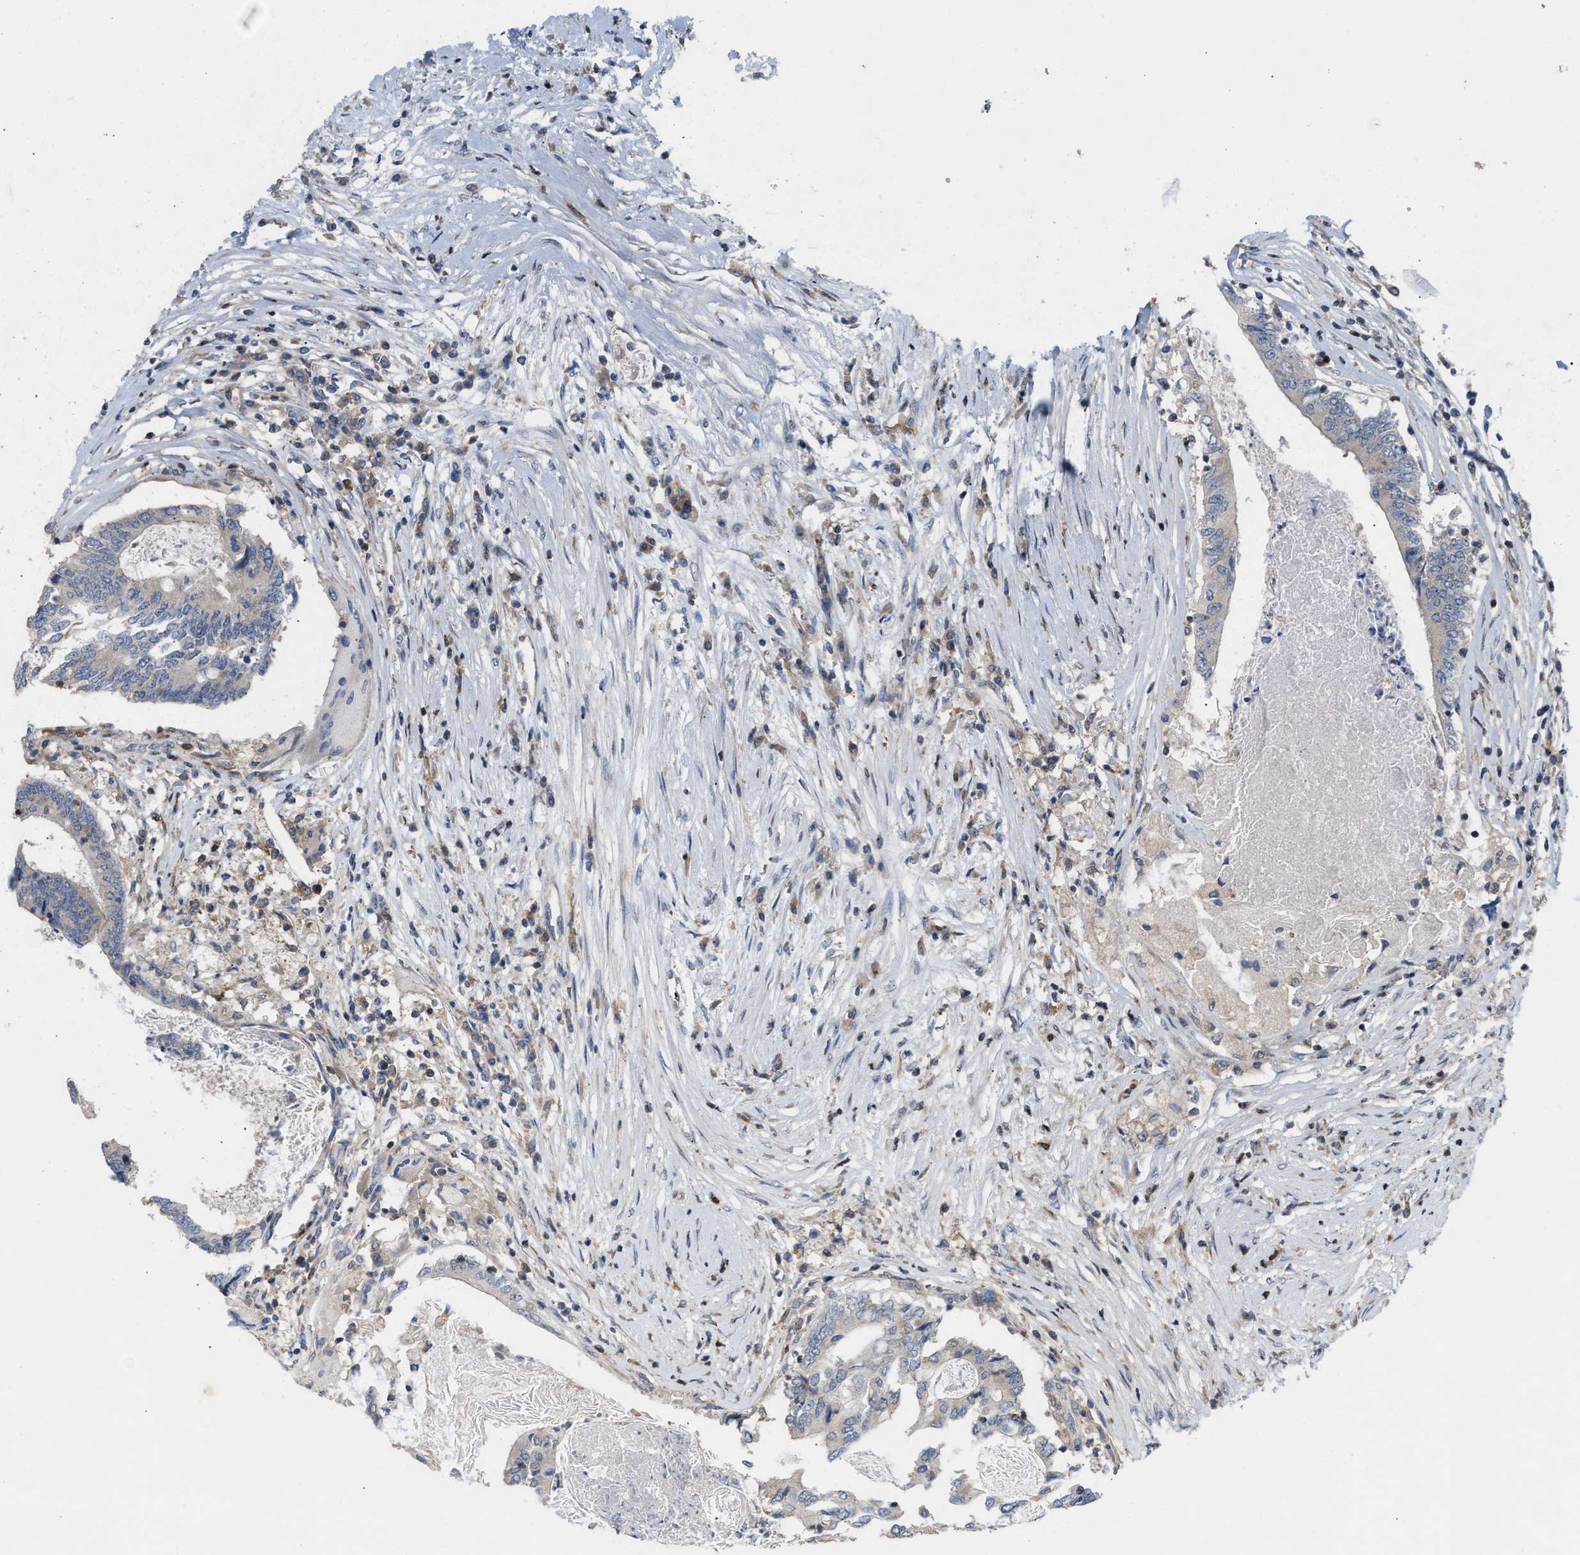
{"staining": {"intensity": "weak", "quantity": "25%-75%", "location": "cytoplasmic/membranous"}, "tissue": "colorectal cancer", "cell_type": "Tumor cells", "image_type": "cancer", "snomed": [{"axis": "morphology", "description": "Adenocarcinoma, NOS"}, {"axis": "topography", "description": "Rectum"}], "caption": "Human colorectal cancer stained with a brown dye shows weak cytoplasmic/membranous positive expression in approximately 25%-75% of tumor cells.", "gene": "DBNL", "patient": {"sex": "male", "age": 63}}